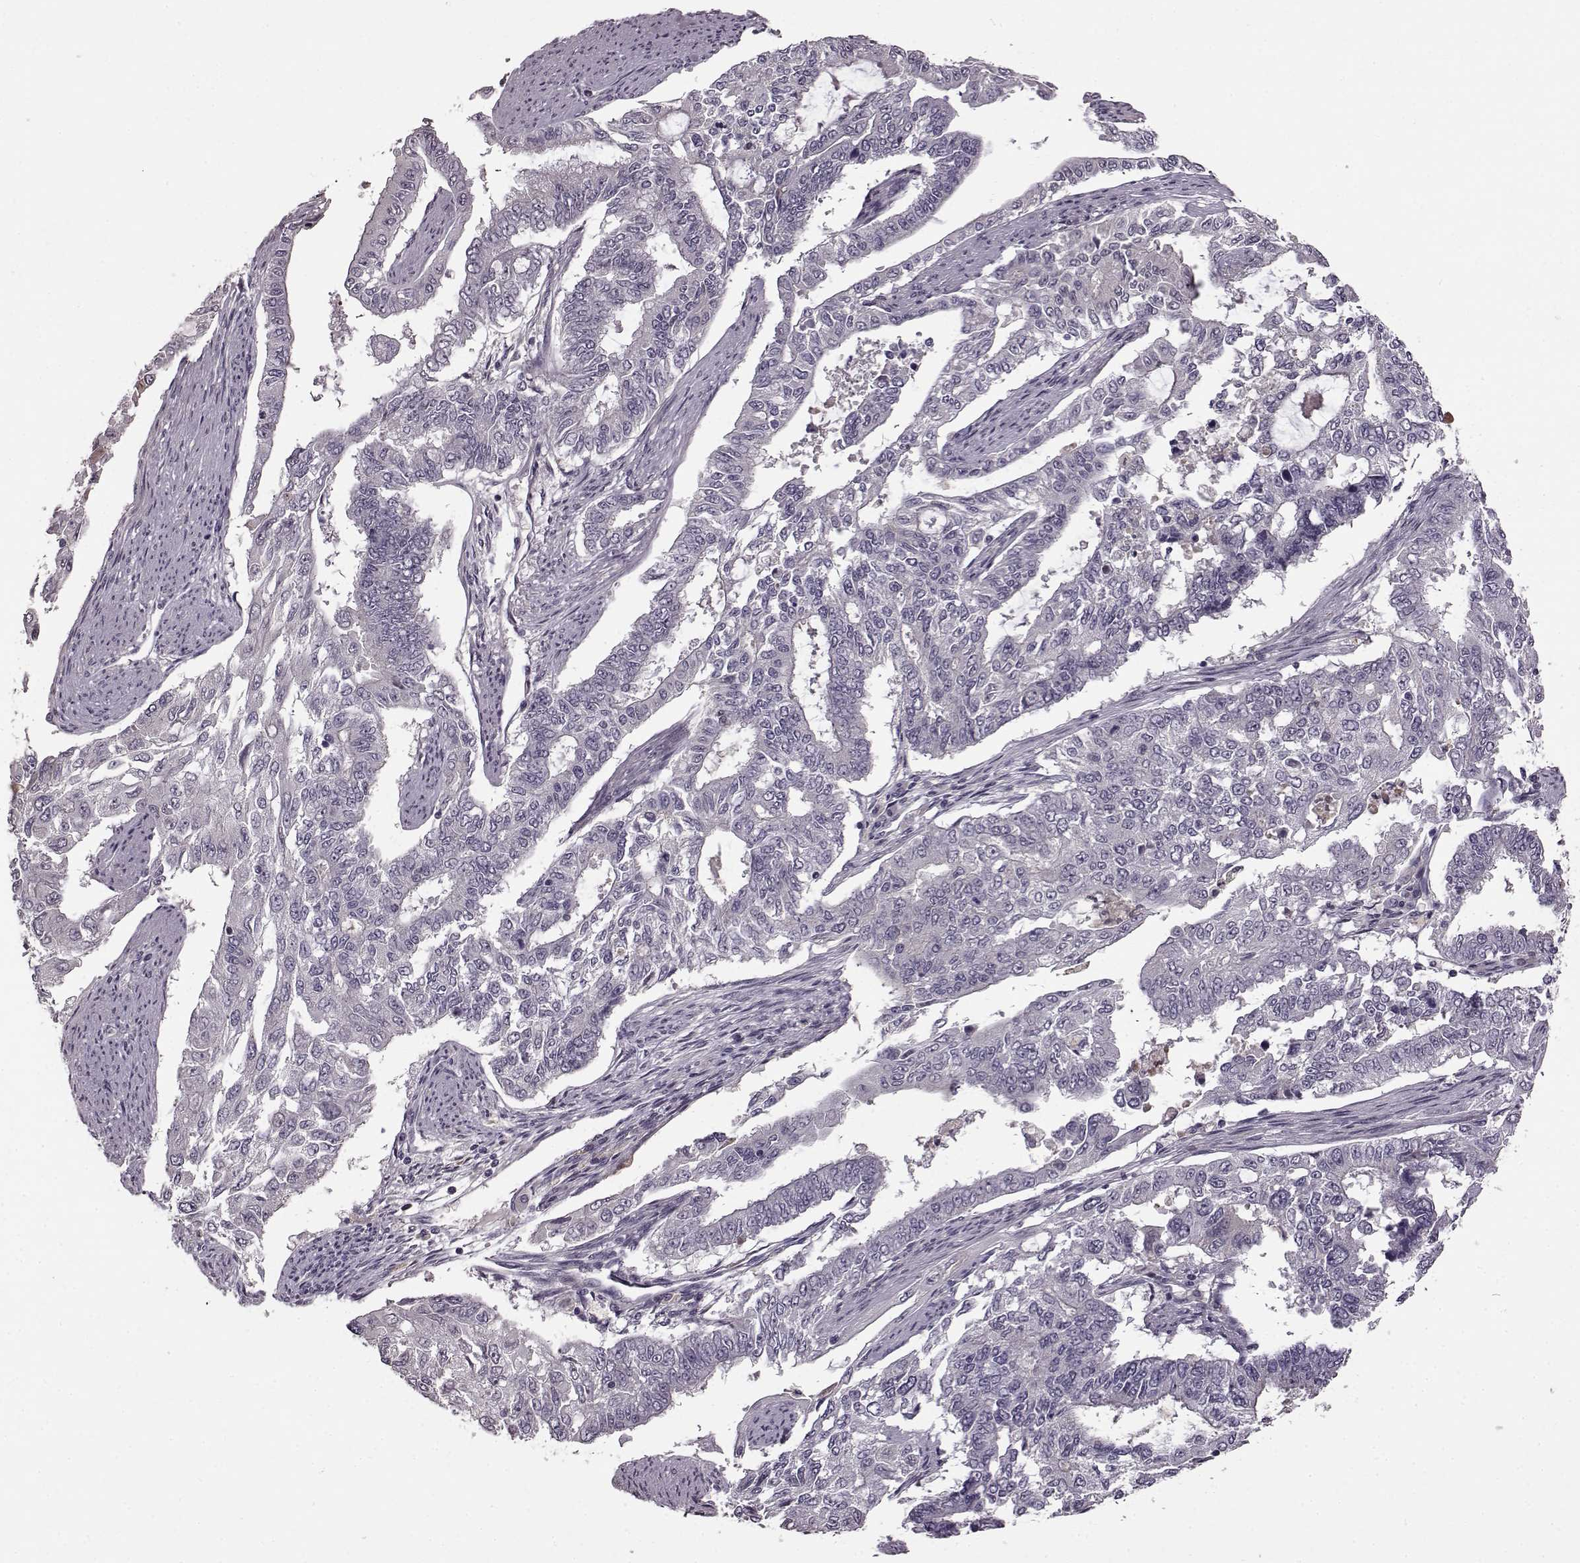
{"staining": {"intensity": "negative", "quantity": "none", "location": "none"}, "tissue": "endometrial cancer", "cell_type": "Tumor cells", "image_type": "cancer", "snomed": [{"axis": "morphology", "description": "Adenocarcinoma, NOS"}, {"axis": "topography", "description": "Uterus"}], "caption": "The photomicrograph demonstrates no significant staining in tumor cells of endometrial adenocarcinoma. Brightfield microscopy of immunohistochemistry stained with DAB (brown) and hematoxylin (blue), captured at high magnification.", "gene": "CNGA3", "patient": {"sex": "female", "age": 59}}